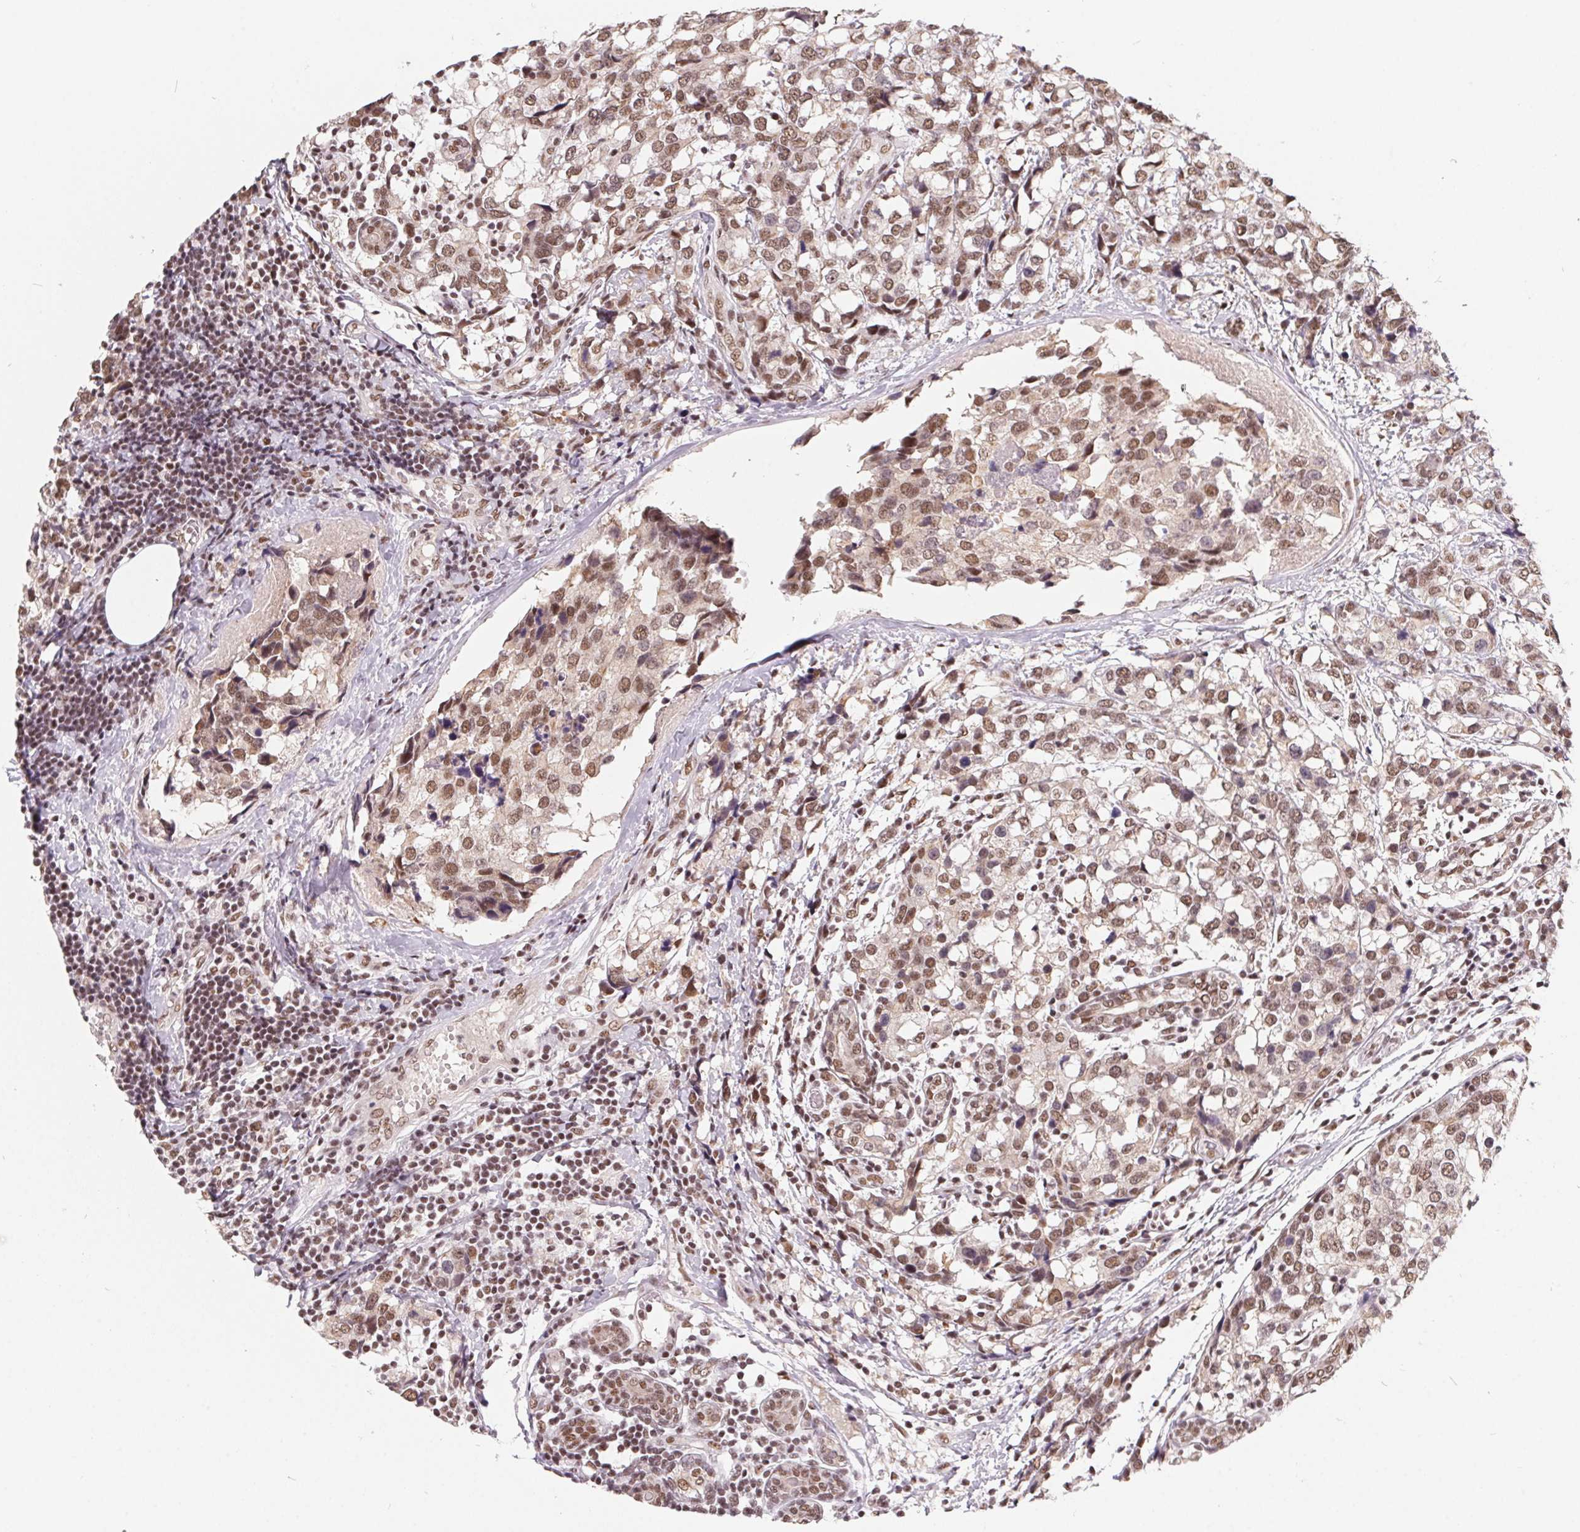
{"staining": {"intensity": "moderate", "quantity": ">75%", "location": "nuclear"}, "tissue": "breast cancer", "cell_type": "Tumor cells", "image_type": "cancer", "snomed": [{"axis": "morphology", "description": "Lobular carcinoma"}, {"axis": "topography", "description": "Breast"}], "caption": "Immunohistochemistry (IHC) of human breast cancer displays medium levels of moderate nuclear positivity in about >75% of tumor cells.", "gene": "TCERG1", "patient": {"sex": "female", "age": 59}}